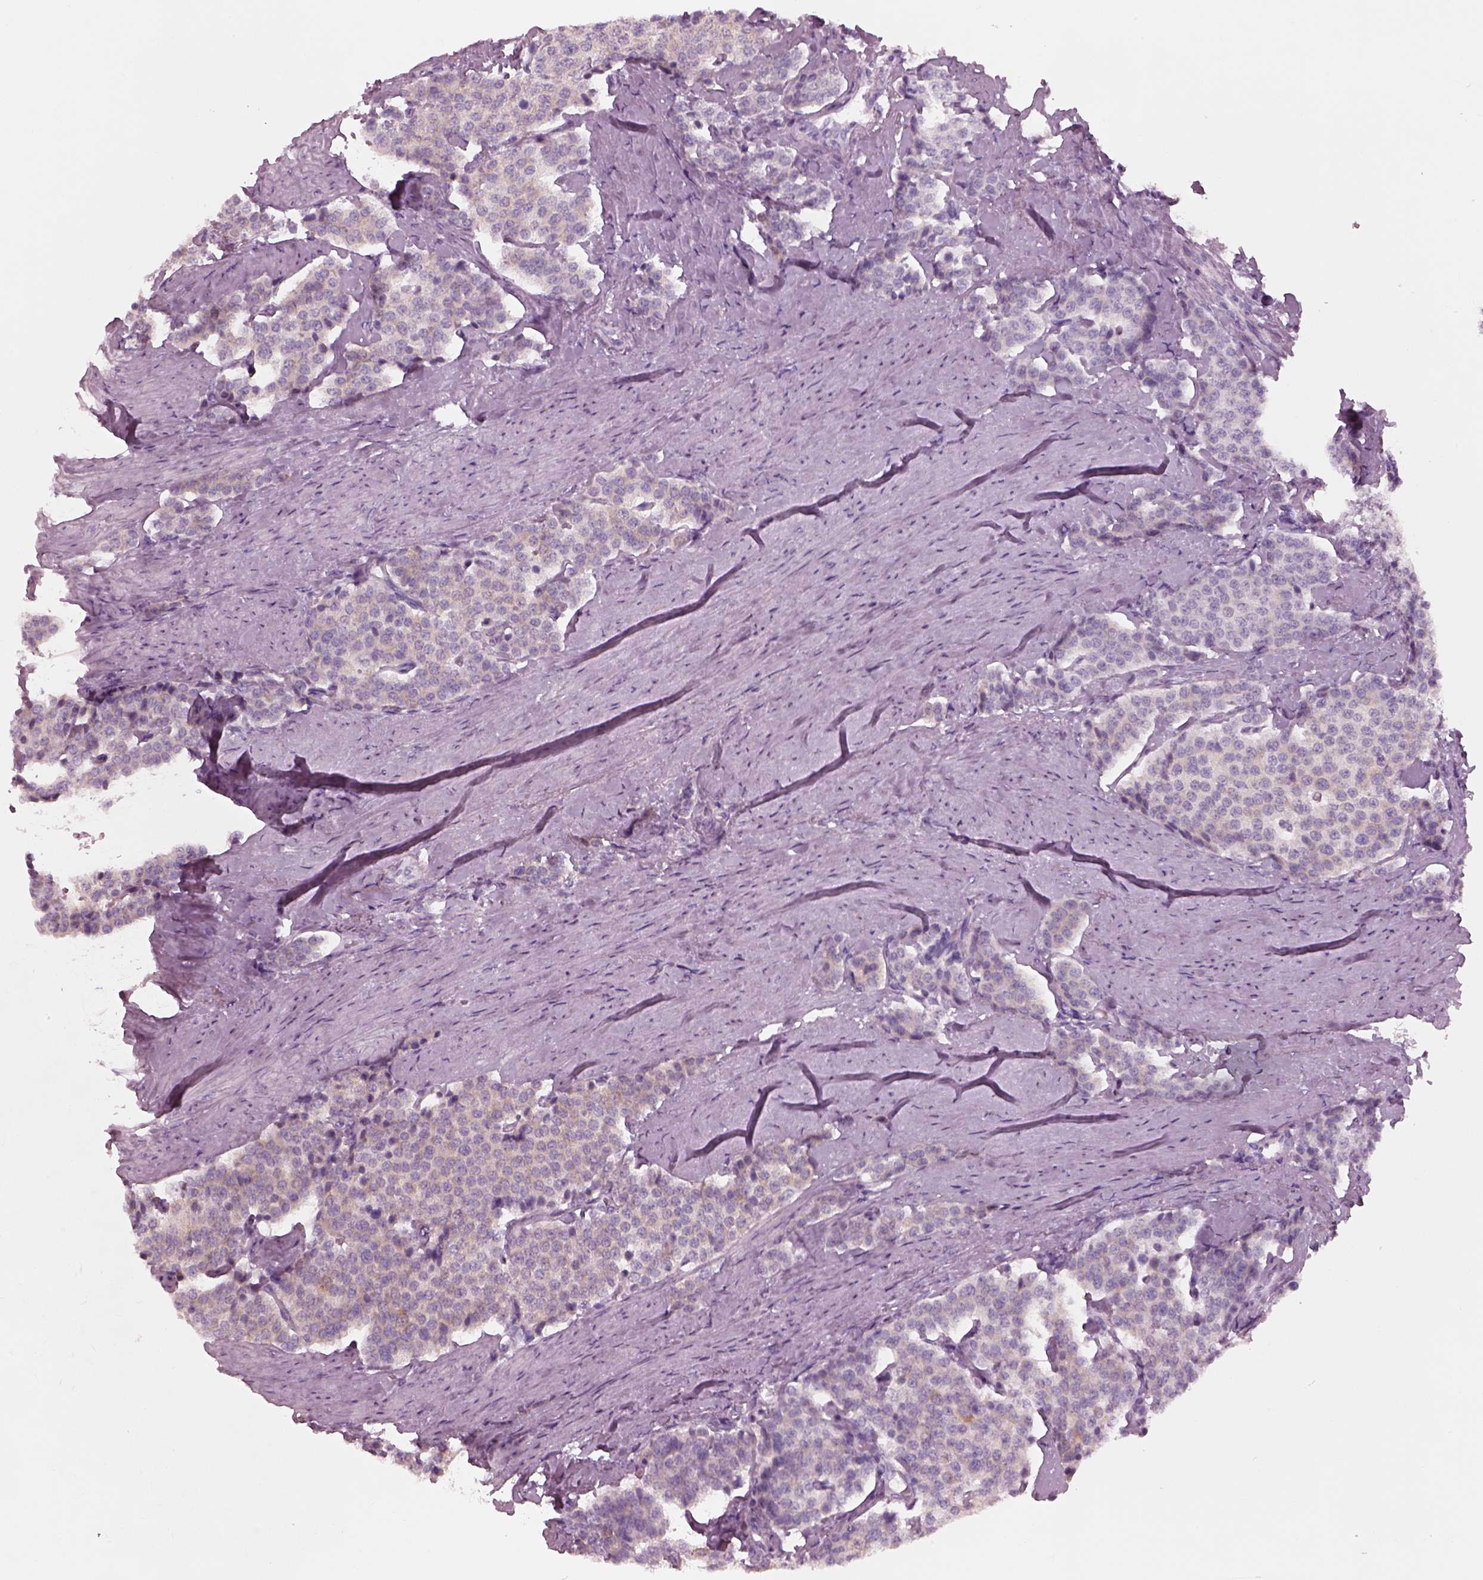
{"staining": {"intensity": "negative", "quantity": "none", "location": "none"}, "tissue": "carcinoid", "cell_type": "Tumor cells", "image_type": "cancer", "snomed": [{"axis": "morphology", "description": "Carcinoid, malignant, NOS"}, {"axis": "topography", "description": "Small intestine"}], "caption": "DAB immunohistochemical staining of carcinoid reveals no significant positivity in tumor cells. (DAB (3,3'-diaminobenzidine) immunohistochemistry (IHC) visualized using brightfield microscopy, high magnification).", "gene": "SLC27A2", "patient": {"sex": "female", "age": 58}}